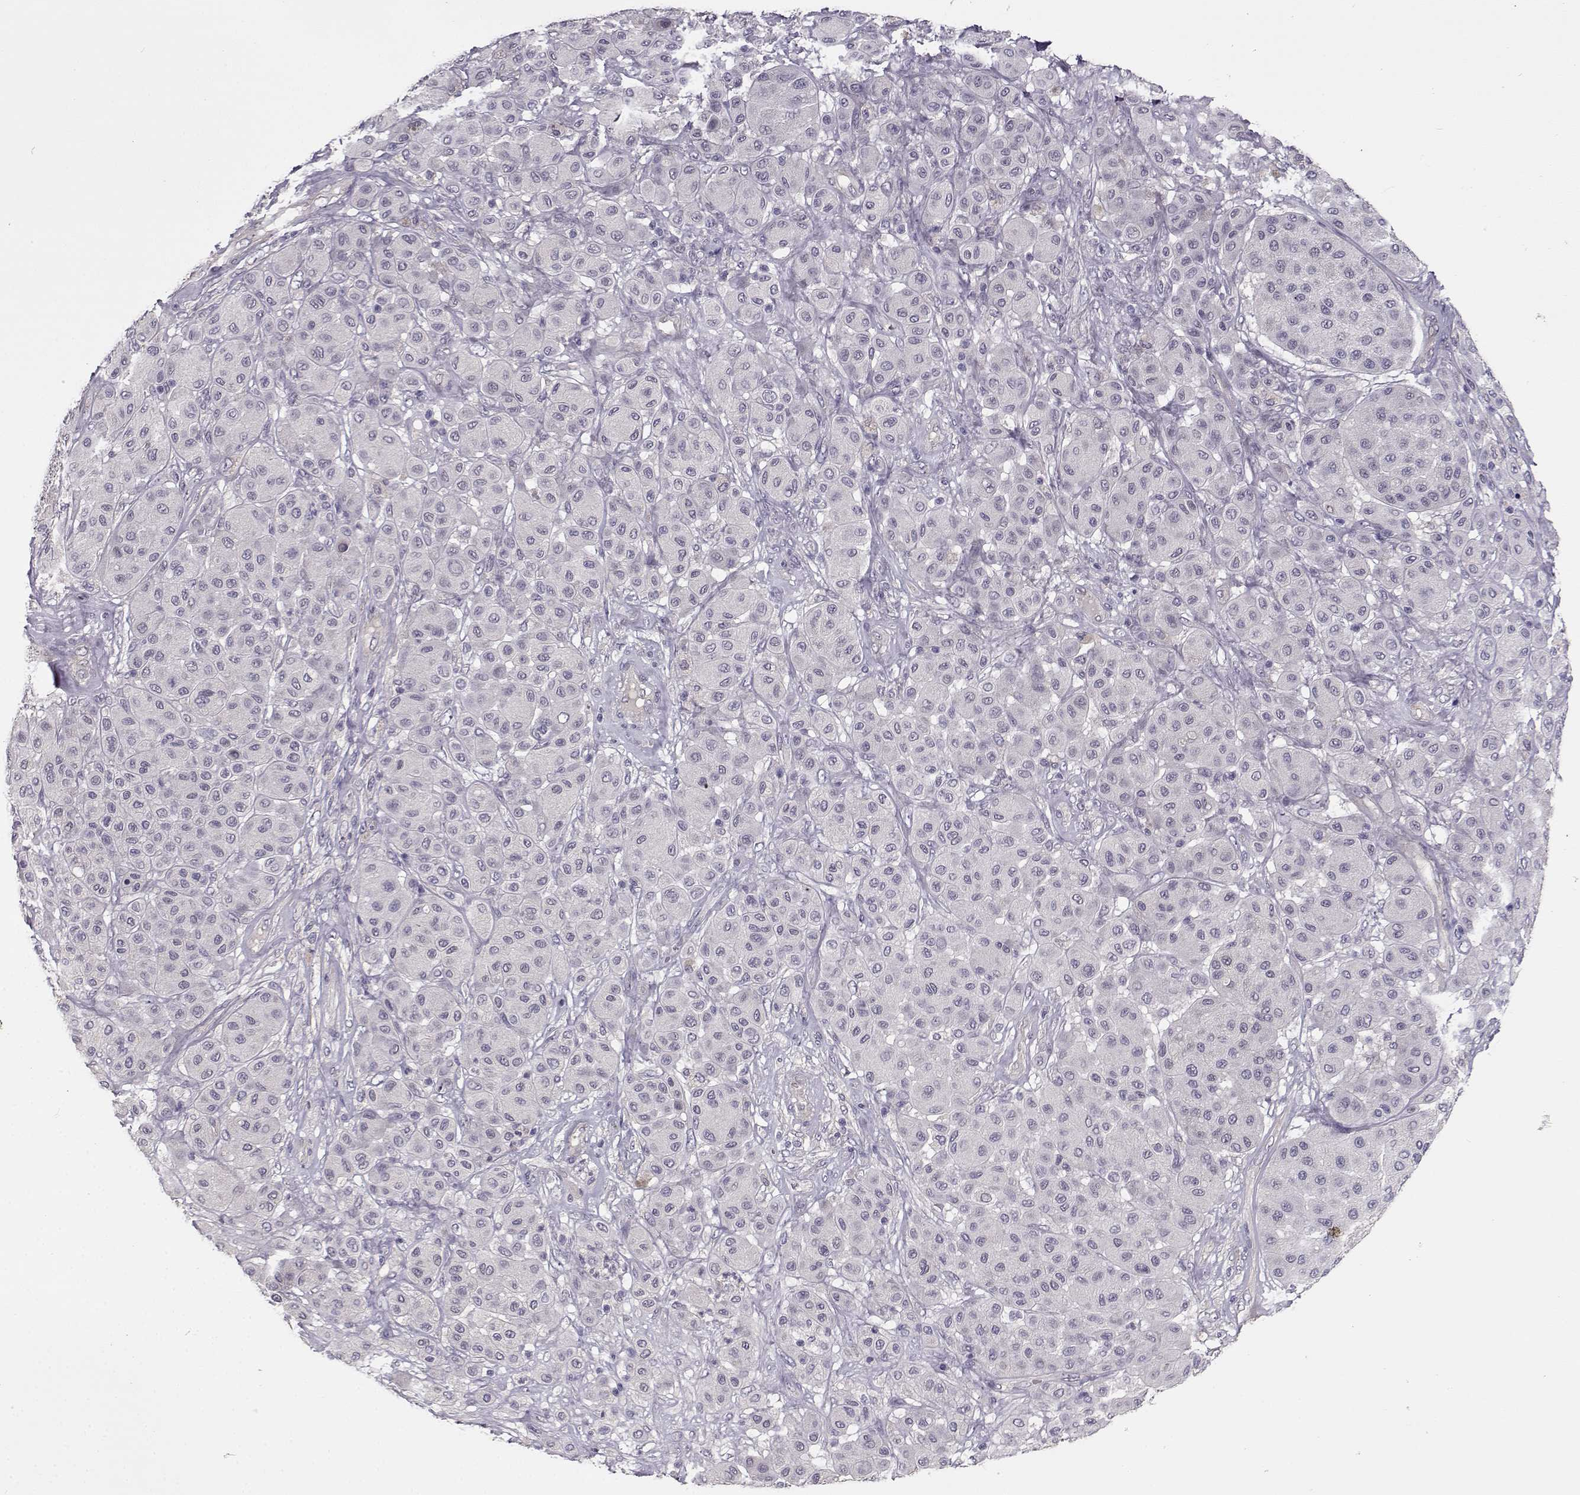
{"staining": {"intensity": "negative", "quantity": "none", "location": "none"}, "tissue": "melanoma", "cell_type": "Tumor cells", "image_type": "cancer", "snomed": [{"axis": "morphology", "description": "Malignant melanoma, Metastatic site"}, {"axis": "topography", "description": "Smooth muscle"}], "caption": "A micrograph of human malignant melanoma (metastatic site) is negative for staining in tumor cells.", "gene": "TMEM145", "patient": {"sex": "male", "age": 41}}